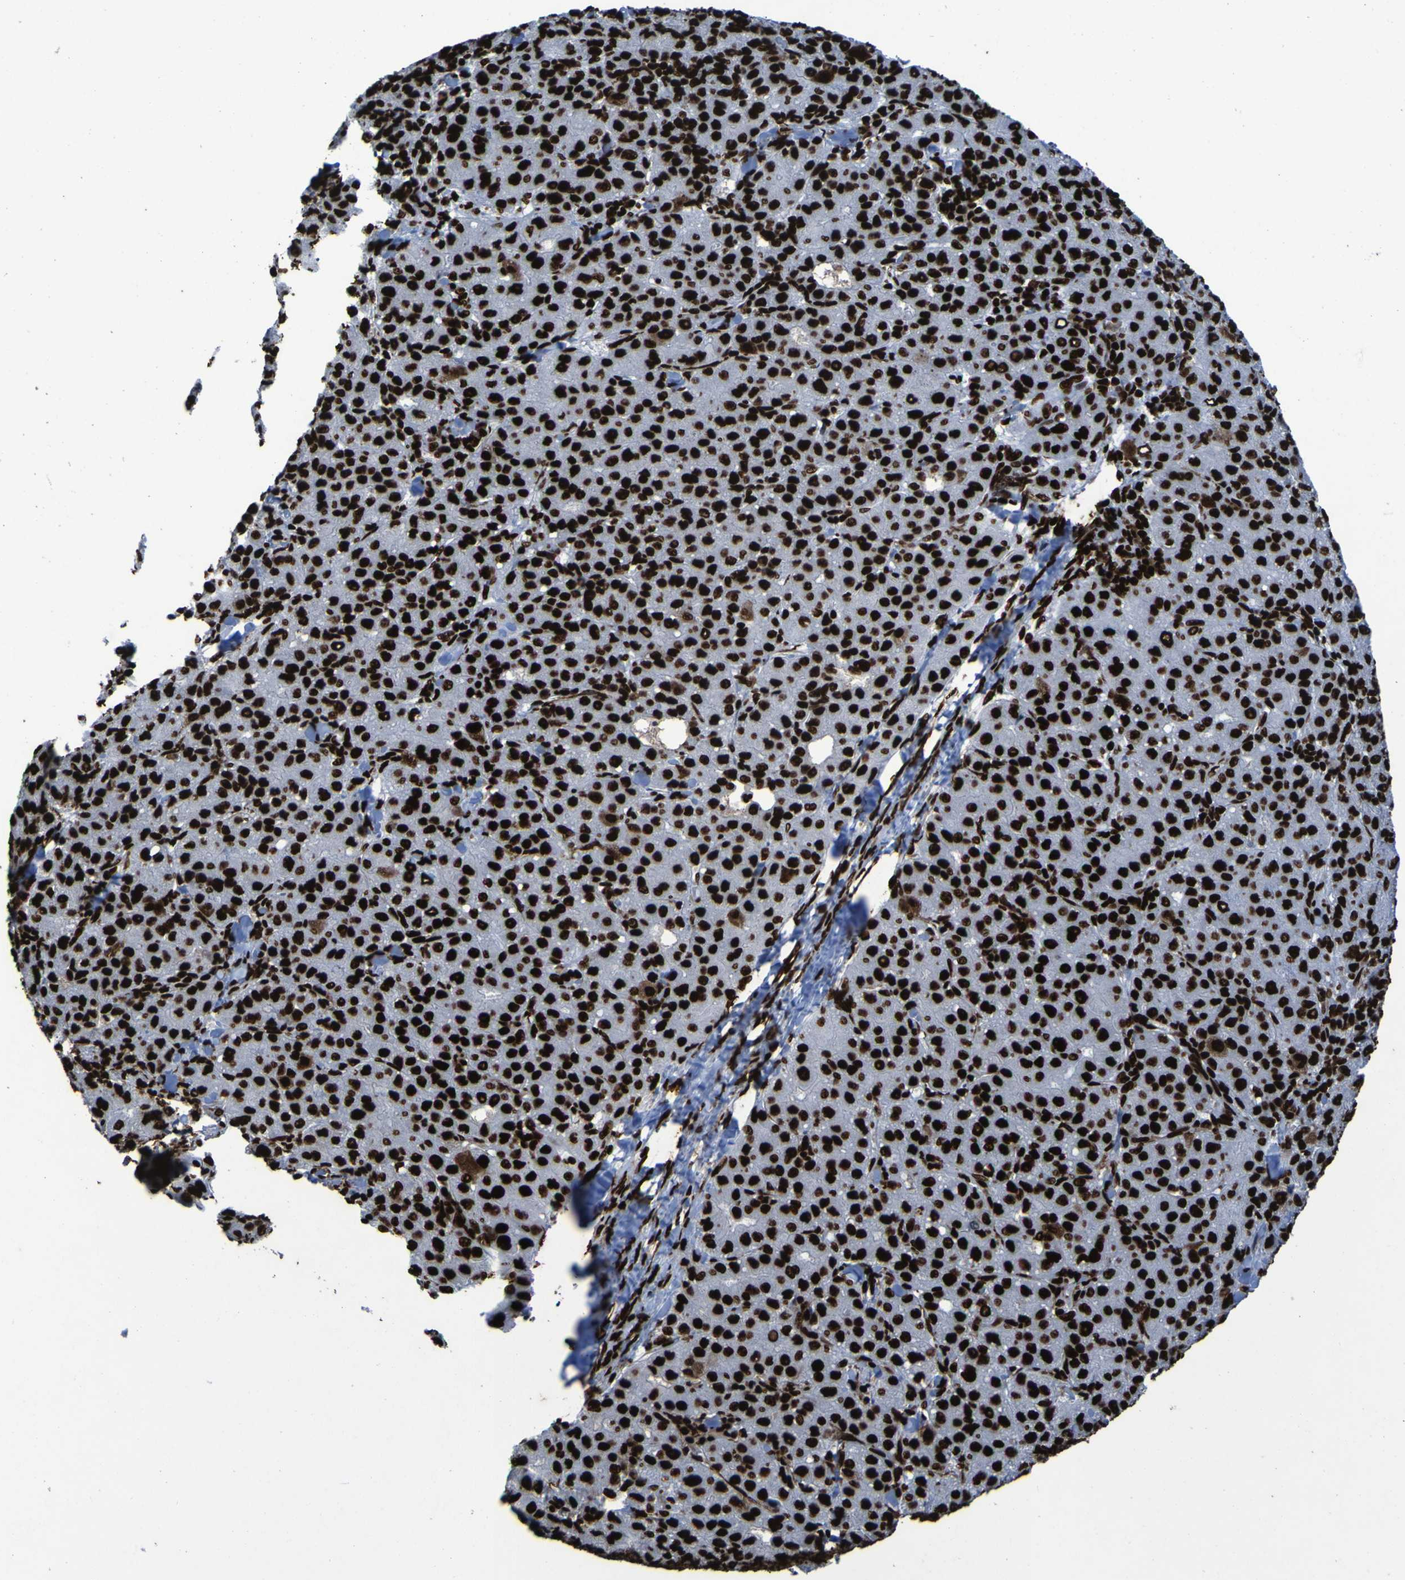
{"staining": {"intensity": "strong", "quantity": ">75%", "location": "nuclear"}, "tissue": "liver cancer", "cell_type": "Tumor cells", "image_type": "cancer", "snomed": [{"axis": "morphology", "description": "Carcinoma, Hepatocellular, NOS"}, {"axis": "topography", "description": "Liver"}], "caption": "Liver cancer (hepatocellular carcinoma) tissue shows strong nuclear expression in approximately >75% of tumor cells", "gene": "NPM1", "patient": {"sex": "male", "age": 65}}